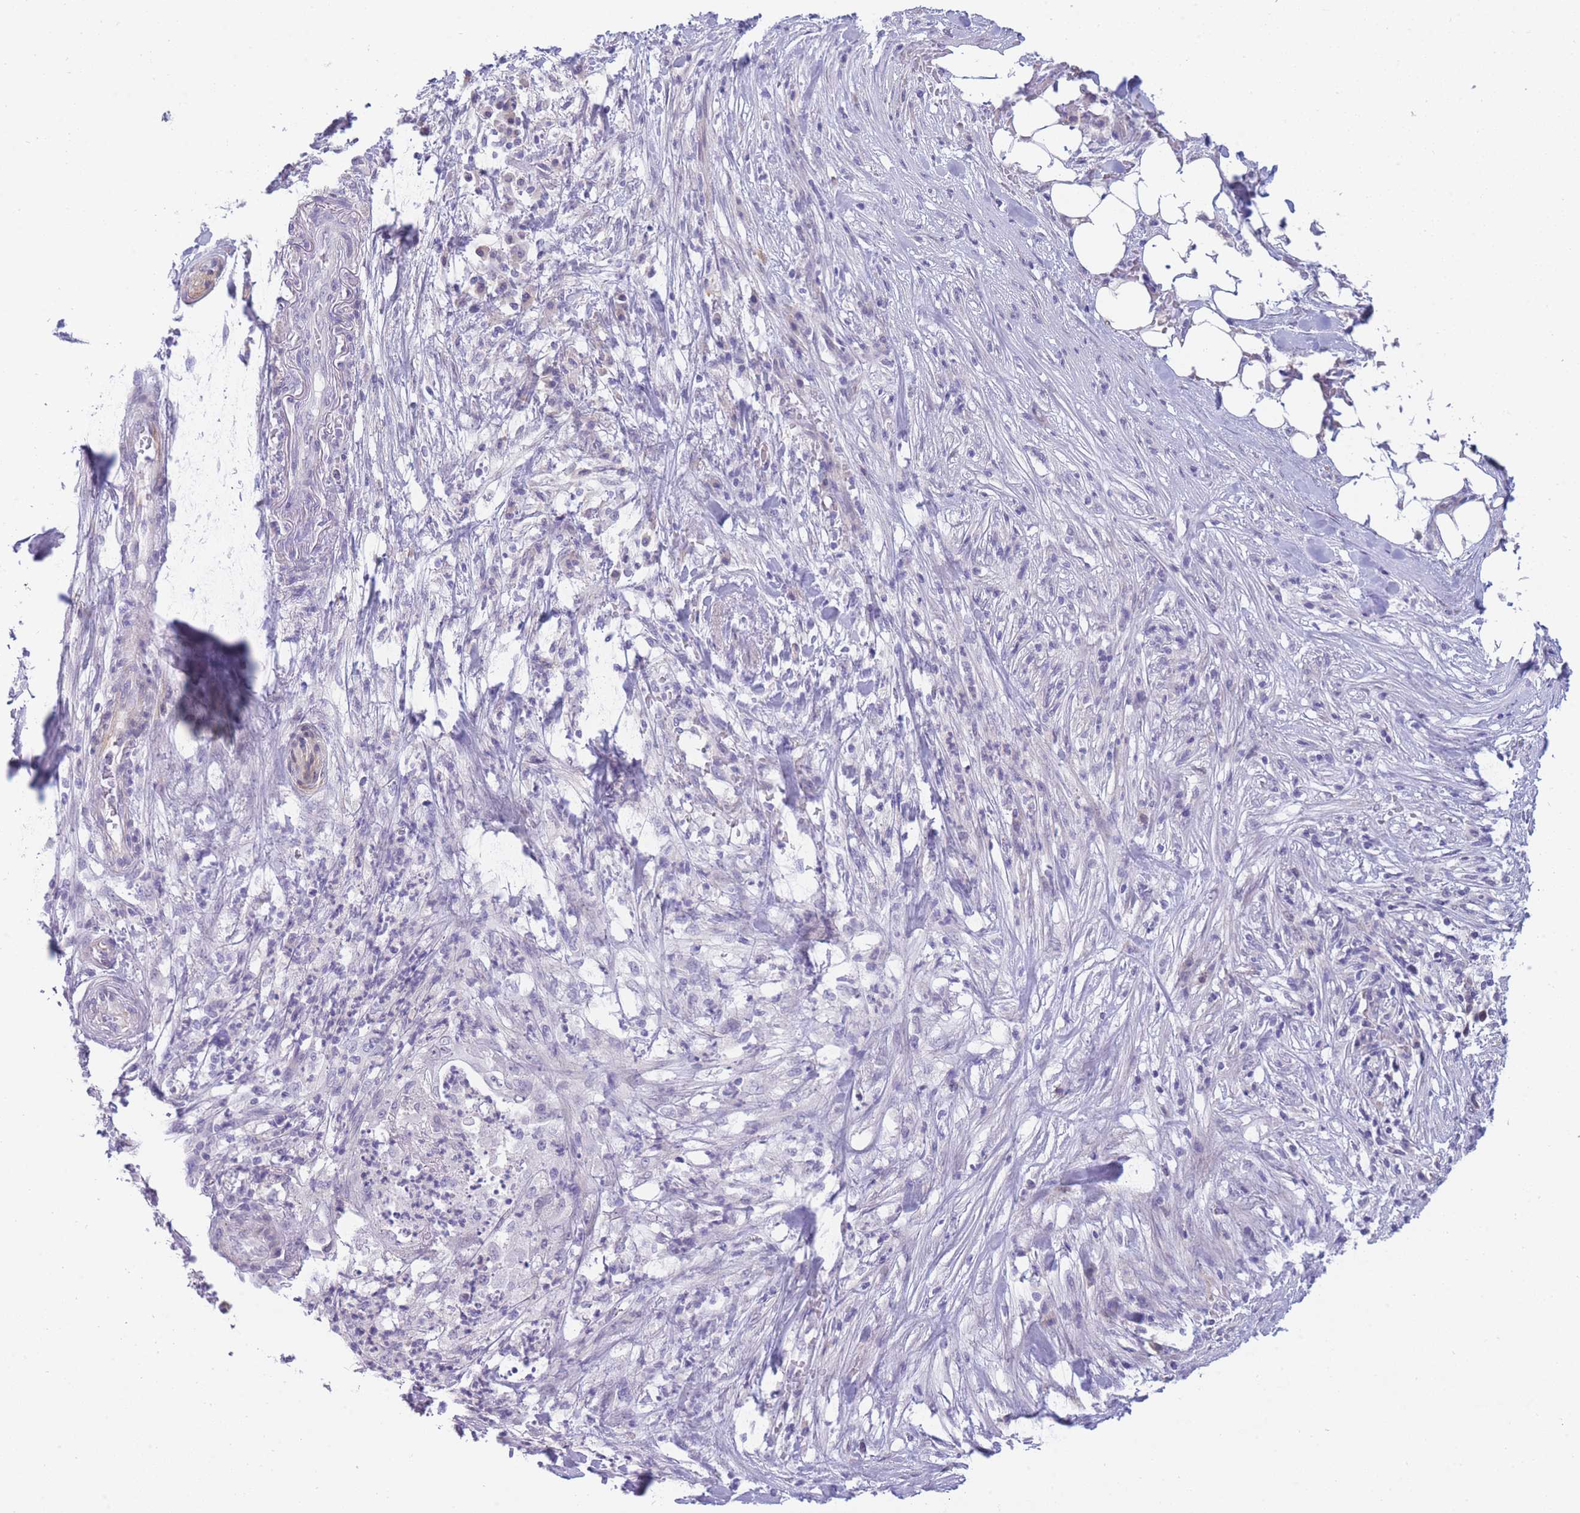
{"staining": {"intensity": "moderate", "quantity": "<25%", "location": "cytoplasmic/membranous"}, "tissue": "pancreatic cancer", "cell_type": "Tumor cells", "image_type": "cancer", "snomed": [{"axis": "morphology", "description": "Adenocarcinoma, NOS"}, {"axis": "topography", "description": "Pancreas"}], "caption": "Immunohistochemical staining of human adenocarcinoma (pancreatic) exhibits moderate cytoplasmic/membranous protein positivity in about <25% of tumor cells. (IHC, brightfield microscopy, high magnification).", "gene": "PRR23B", "patient": {"sex": "male", "age": 58}}